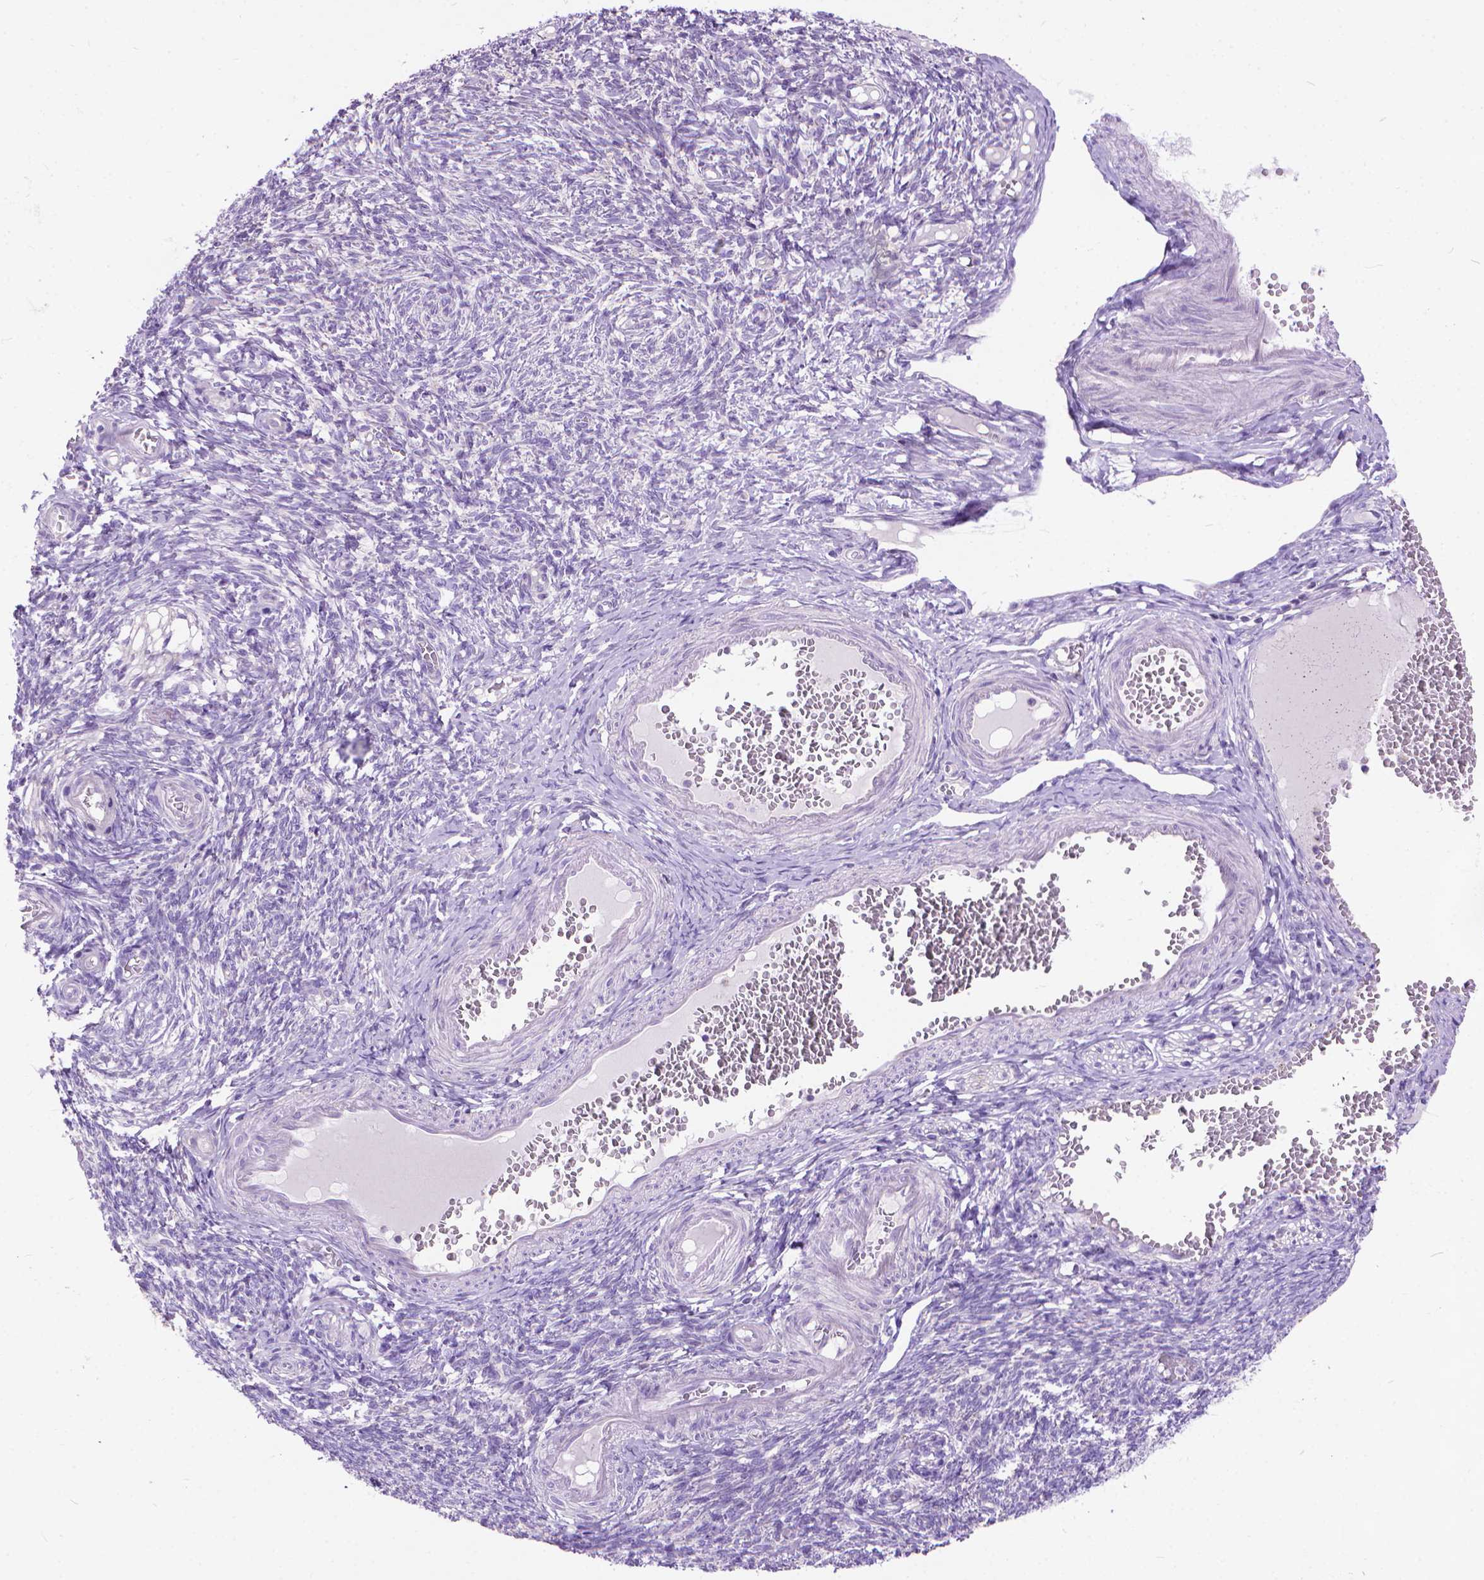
{"staining": {"intensity": "negative", "quantity": "none", "location": "none"}, "tissue": "ovary", "cell_type": "Ovarian stroma cells", "image_type": "normal", "snomed": [{"axis": "morphology", "description": "Normal tissue, NOS"}, {"axis": "topography", "description": "Ovary"}], "caption": "Ovary was stained to show a protein in brown. There is no significant staining in ovarian stroma cells. (DAB immunohistochemistry (IHC) visualized using brightfield microscopy, high magnification).", "gene": "SYN1", "patient": {"sex": "female", "age": 39}}